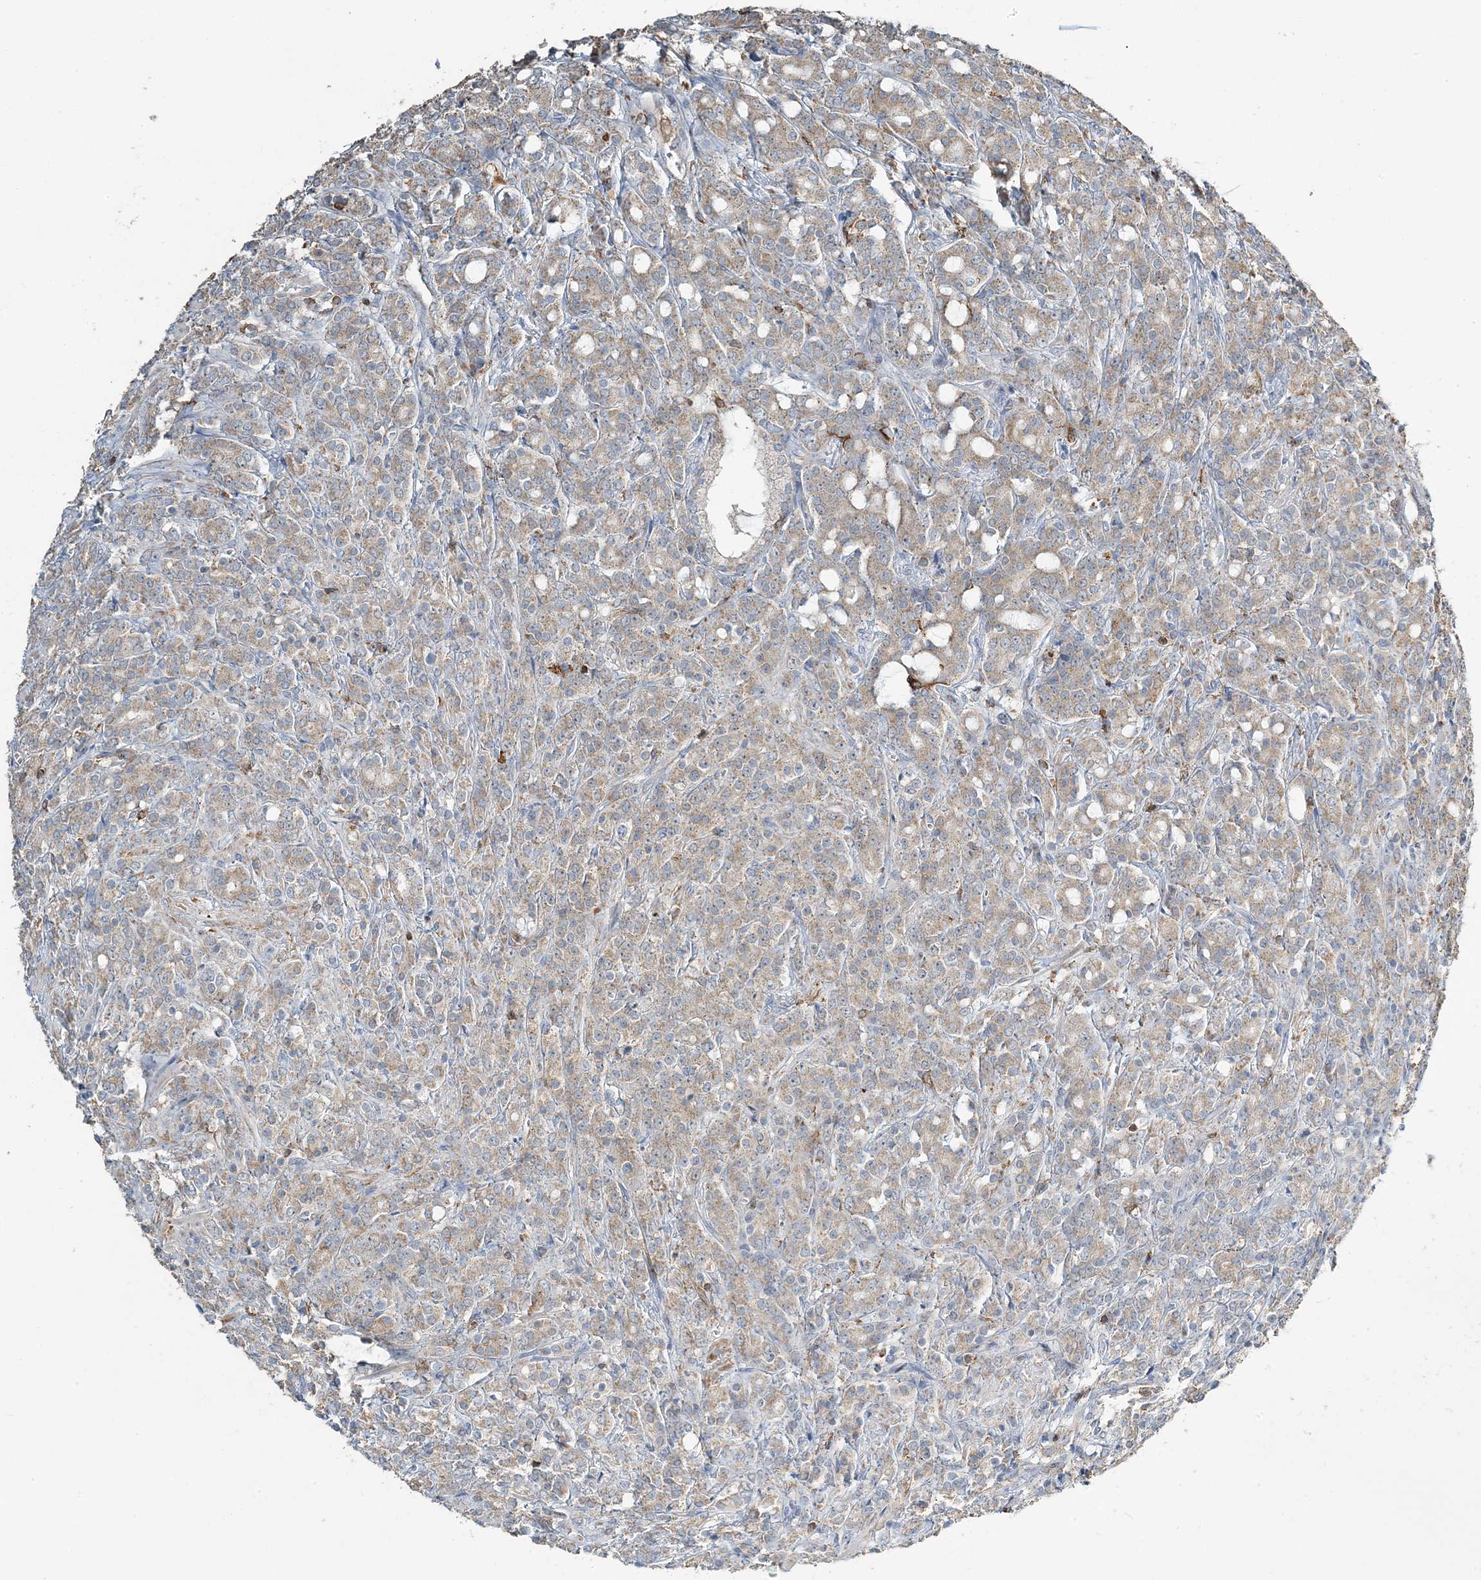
{"staining": {"intensity": "moderate", "quantity": ">75%", "location": "cytoplasmic/membranous"}, "tissue": "prostate cancer", "cell_type": "Tumor cells", "image_type": "cancer", "snomed": [{"axis": "morphology", "description": "Adenocarcinoma, High grade"}, {"axis": "topography", "description": "Prostate"}], "caption": "Moderate cytoplasmic/membranous expression for a protein is identified in approximately >75% of tumor cells of prostate adenocarcinoma (high-grade) using immunohistochemistry.", "gene": "TMLHE", "patient": {"sex": "male", "age": 62}}